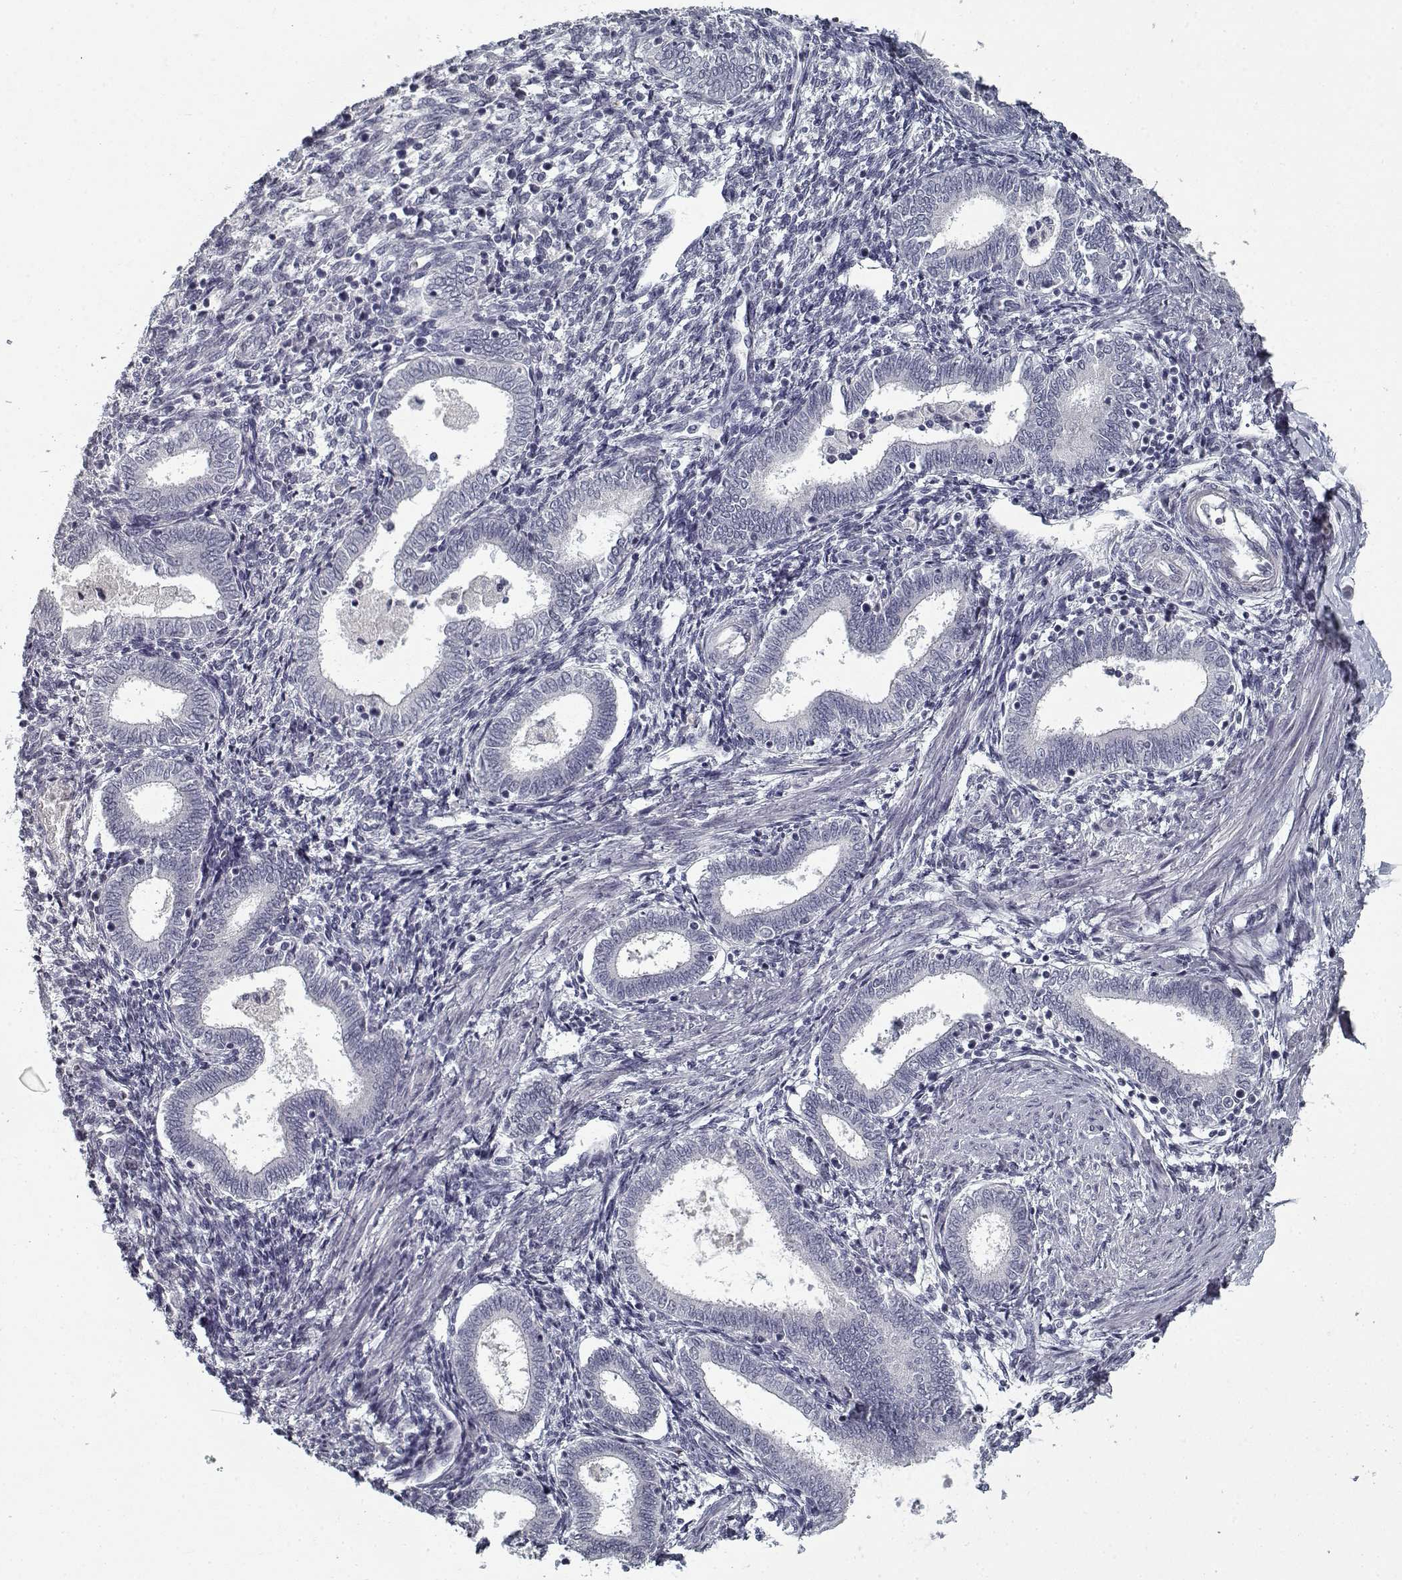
{"staining": {"intensity": "negative", "quantity": "none", "location": "none"}, "tissue": "endometrium", "cell_type": "Cells in endometrial stroma", "image_type": "normal", "snomed": [{"axis": "morphology", "description": "Normal tissue, NOS"}, {"axis": "topography", "description": "Endometrium"}], "caption": "Protein analysis of benign endometrium shows no significant staining in cells in endometrial stroma.", "gene": "GAD2", "patient": {"sex": "female", "age": 42}}